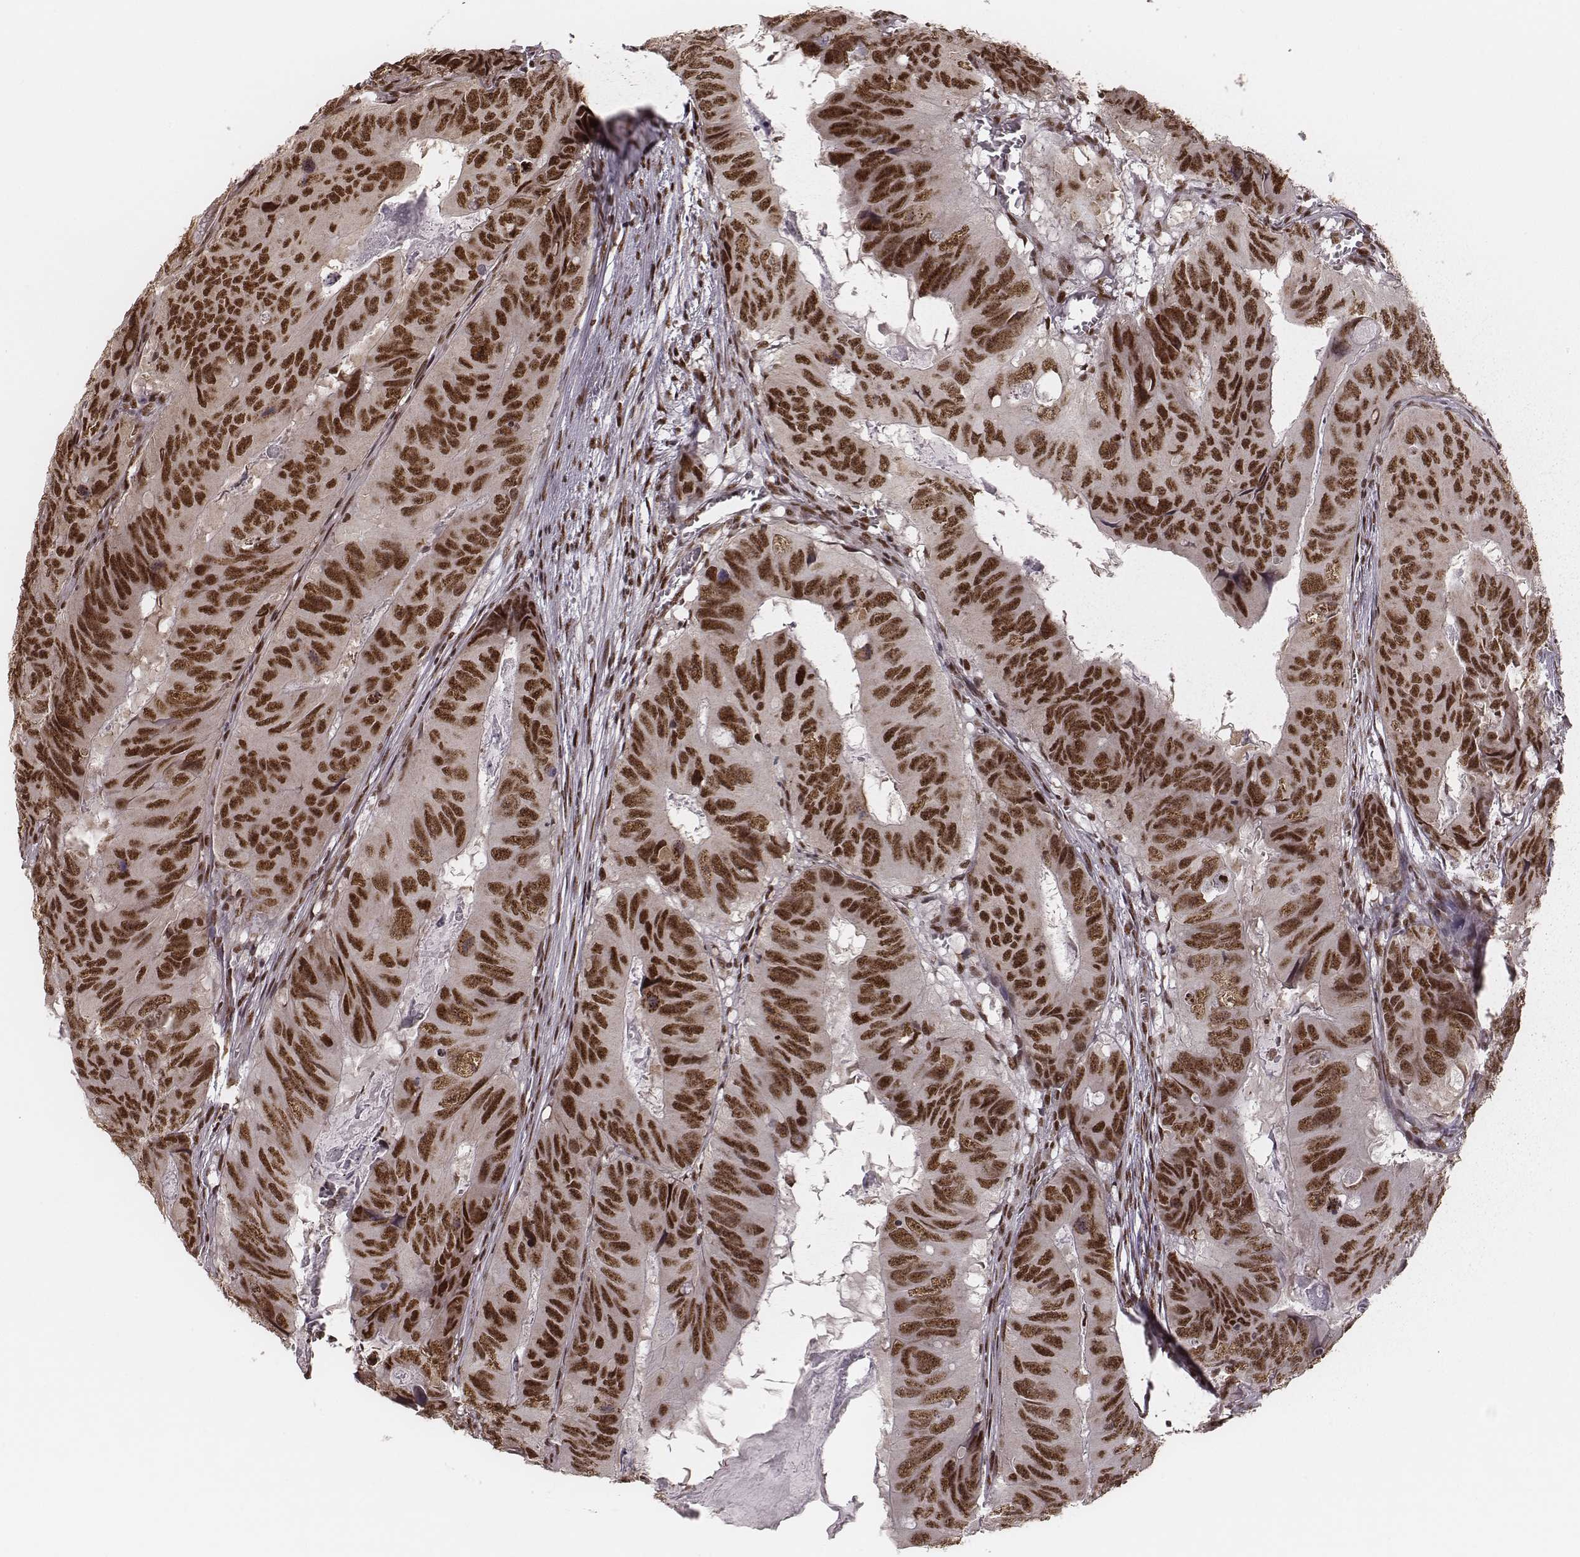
{"staining": {"intensity": "strong", "quantity": ">75%", "location": "nuclear"}, "tissue": "colorectal cancer", "cell_type": "Tumor cells", "image_type": "cancer", "snomed": [{"axis": "morphology", "description": "Adenocarcinoma, NOS"}, {"axis": "topography", "description": "Colon"}], "caption": "Protein expression analysis of human colorectal cancer reveals strong nuclear positivity in approximately >75% of tumor cells.", "gene": "LUC7L", "patient": {"sex": "male", "age": 79}}